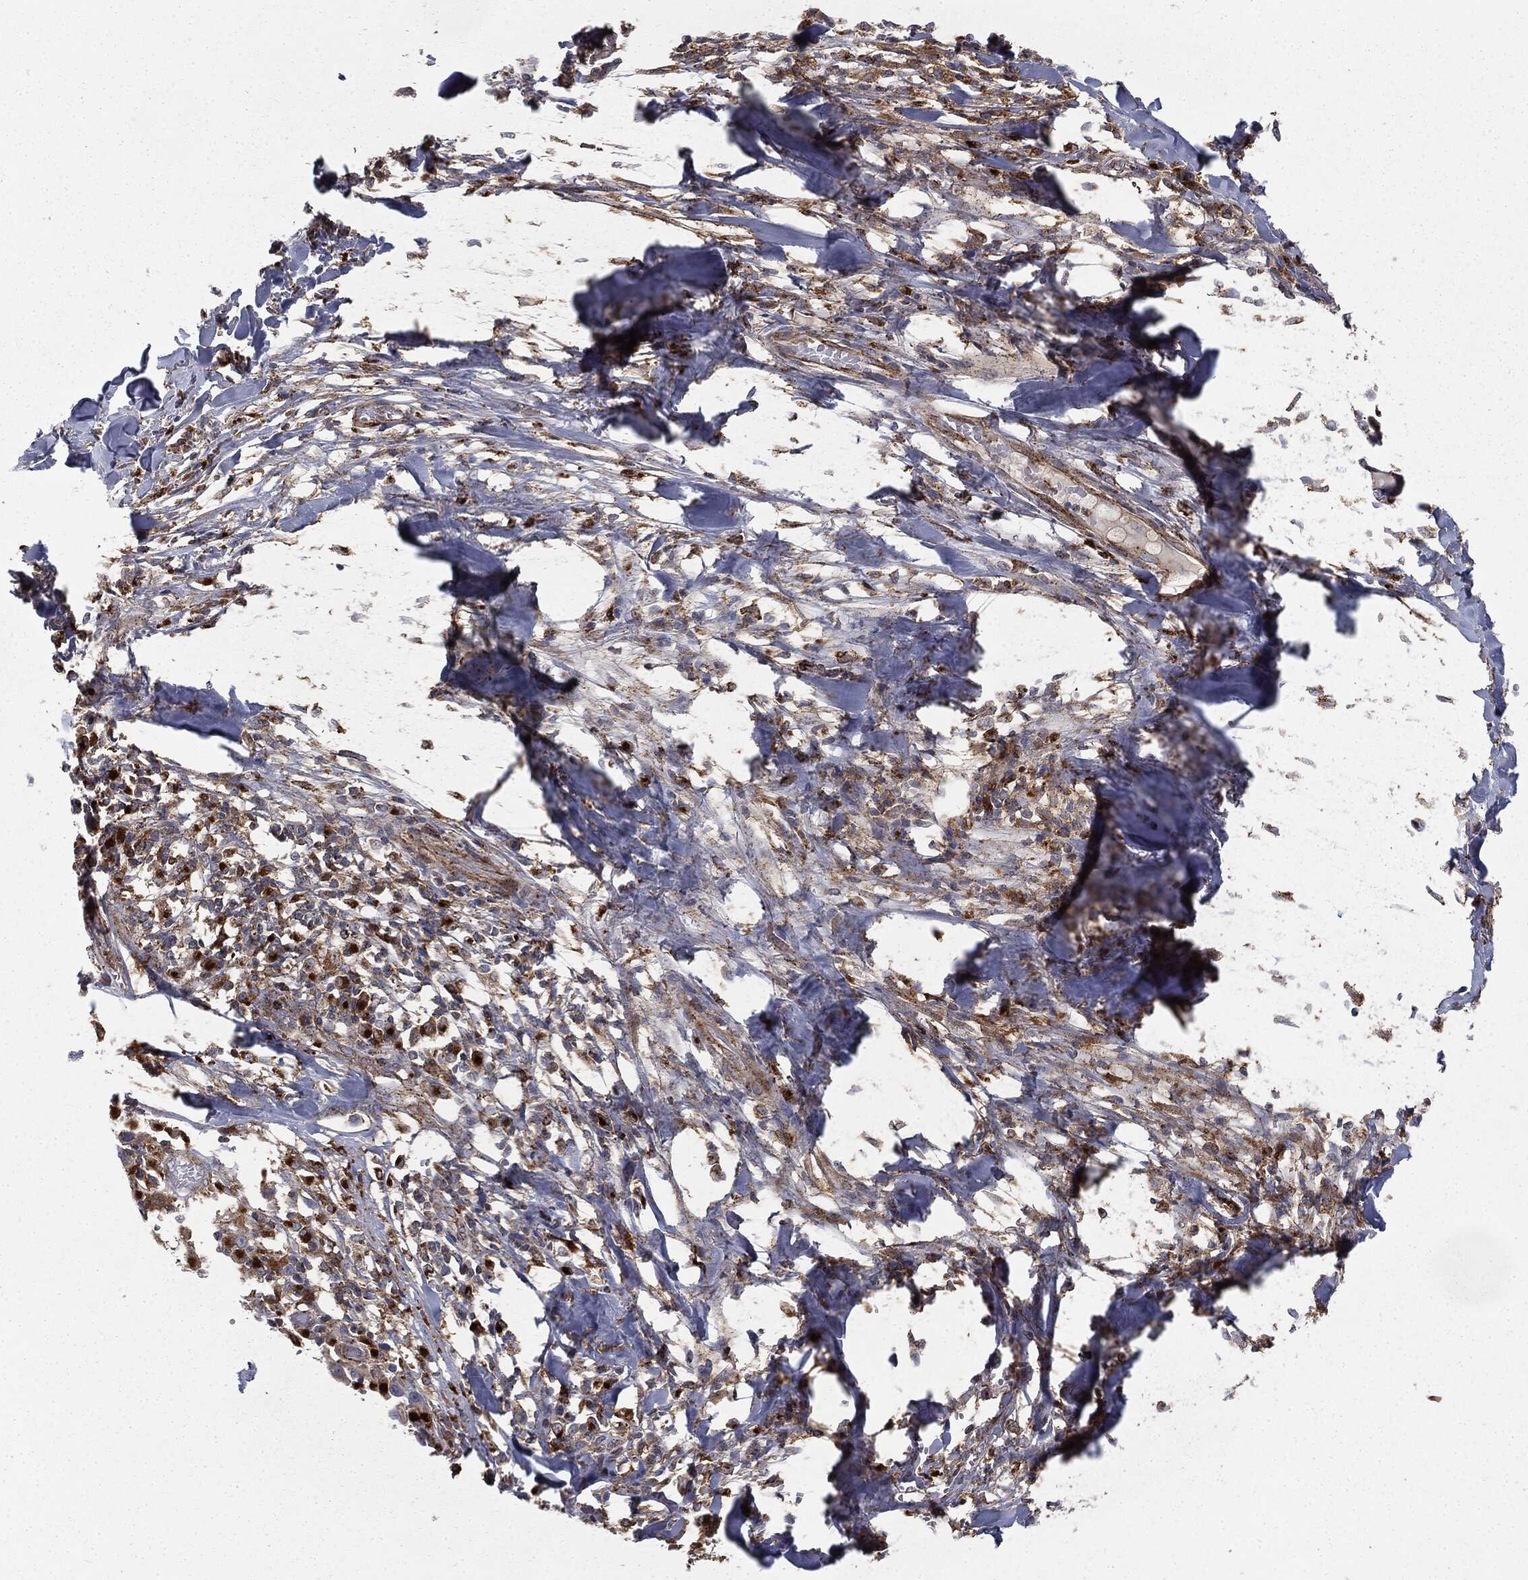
{"staining": {"intensity": "strong", "quantity": ">75%", "location": "cytoplasmic/membranous"}, "tissue": "melanoma", "cell_type": "Tumor cells", "image_type": "cancer", "snomed": [{"axis": "morphology", "description": "Malignant melanoma, Metastatic site"}, {"axis": "topography", "description": "Lymph node"}], "caption": "Melanoma was stained to show a protein in brown. There is high levels of strong cytoplasmic/membranous expression in about >75% of tumor cells.", "gene": "CTSA", "patient": {"sex": "male", "age": 50}}